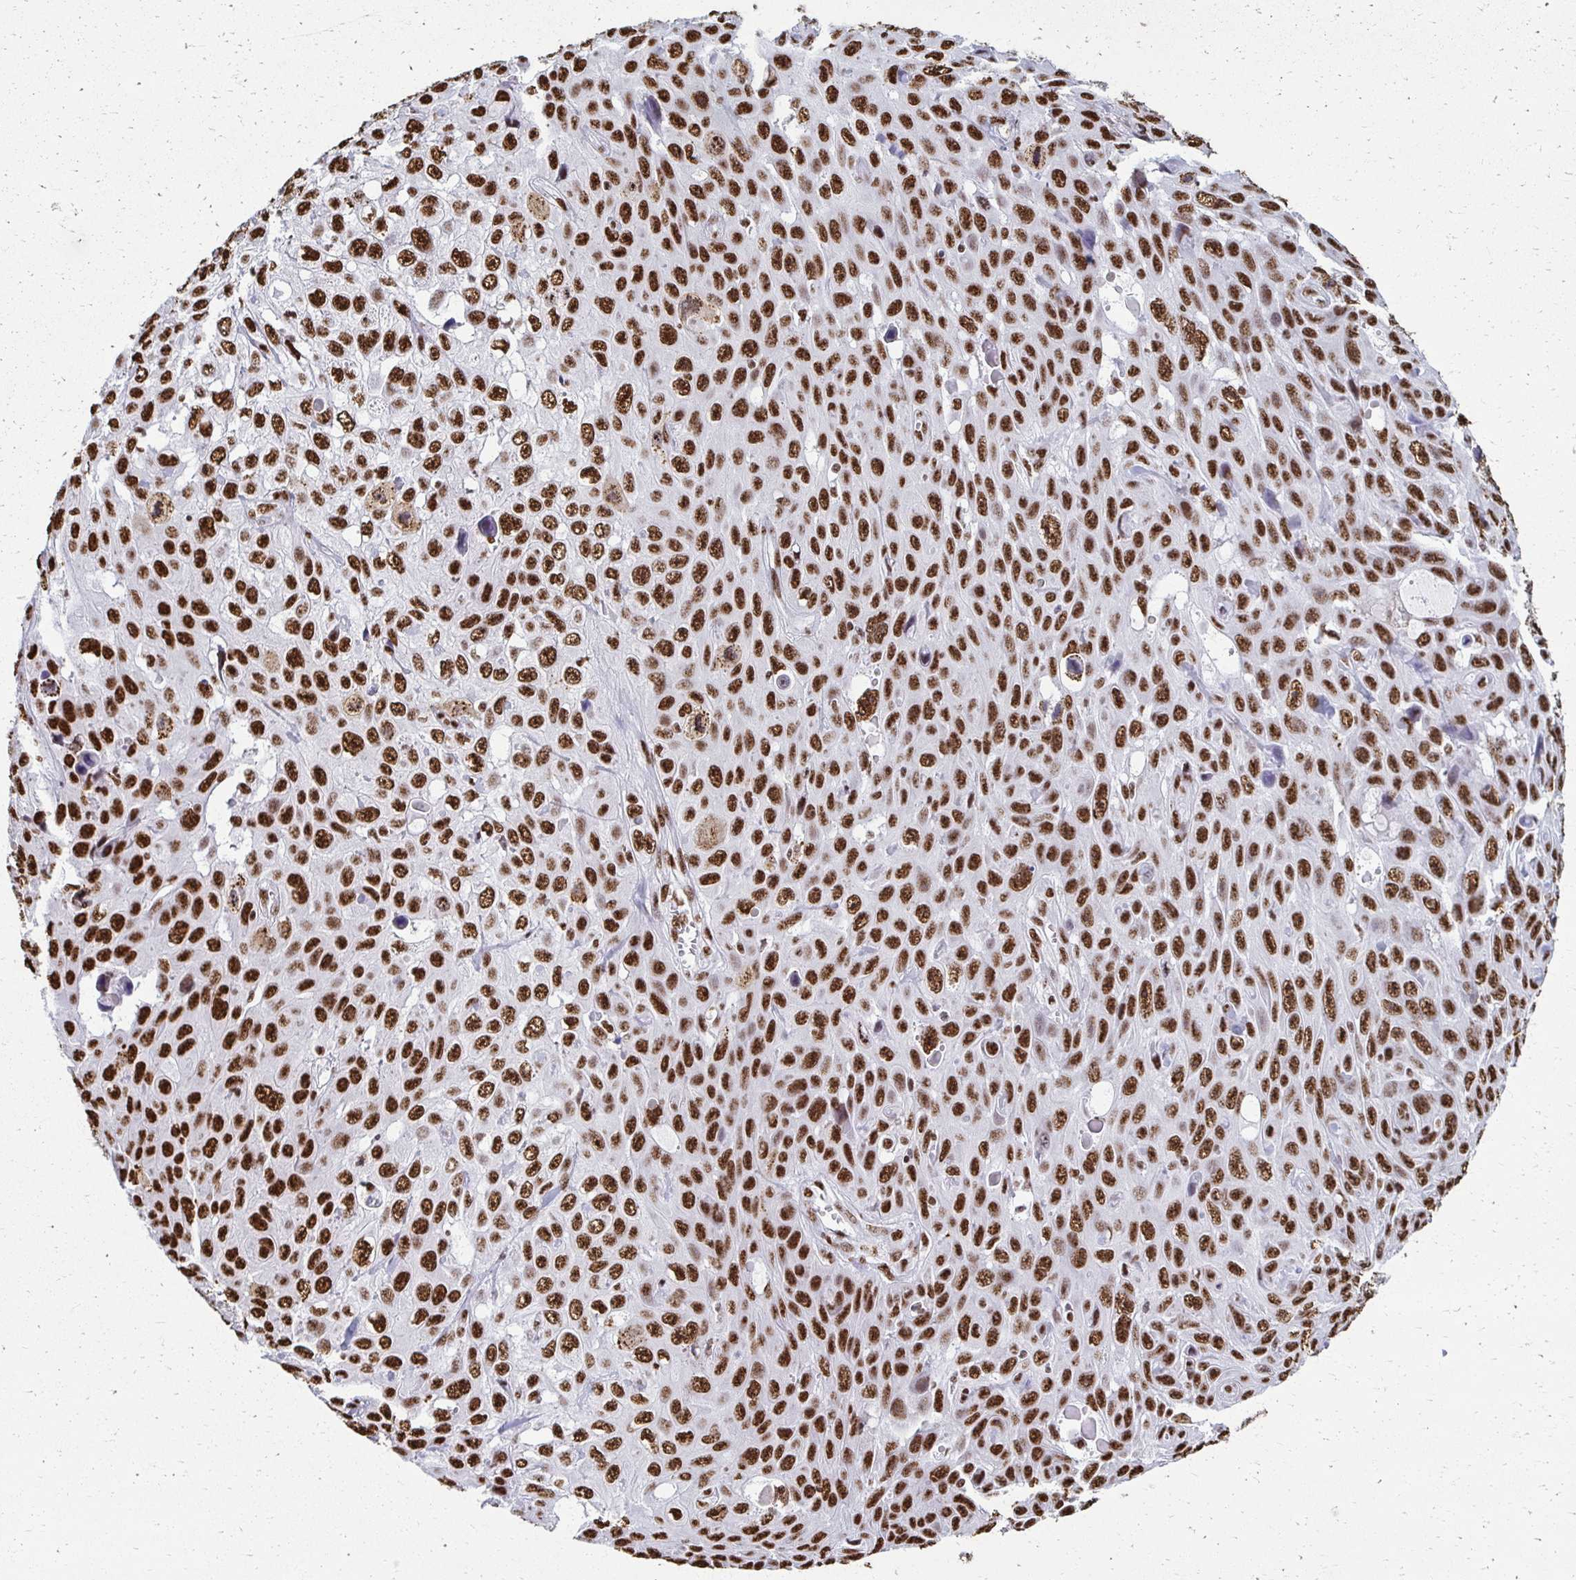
{"staining": {"intensity": "strong", "quantity": ">75%", "location": "nuclear"}, "tissue": "skin cancer", "cell_type": "Tumor cells", "image_type": "cancer", "snomed": [{"axis": "morphology", "description": "Squamous cell carcinoma, NOS"}, {"axis": "topography", "description": "Skin"}], "caption": "IHC histopathology image of neoplastic tissue: human skin squamous cell carcinoma stained using IHC reveals high levels of strong protein expression localized specifically in the nuclear of tumor cells, appearing as a nuclear brown color.", "gene": "NONO", "patient": {"sex": "male", "age": 82}}